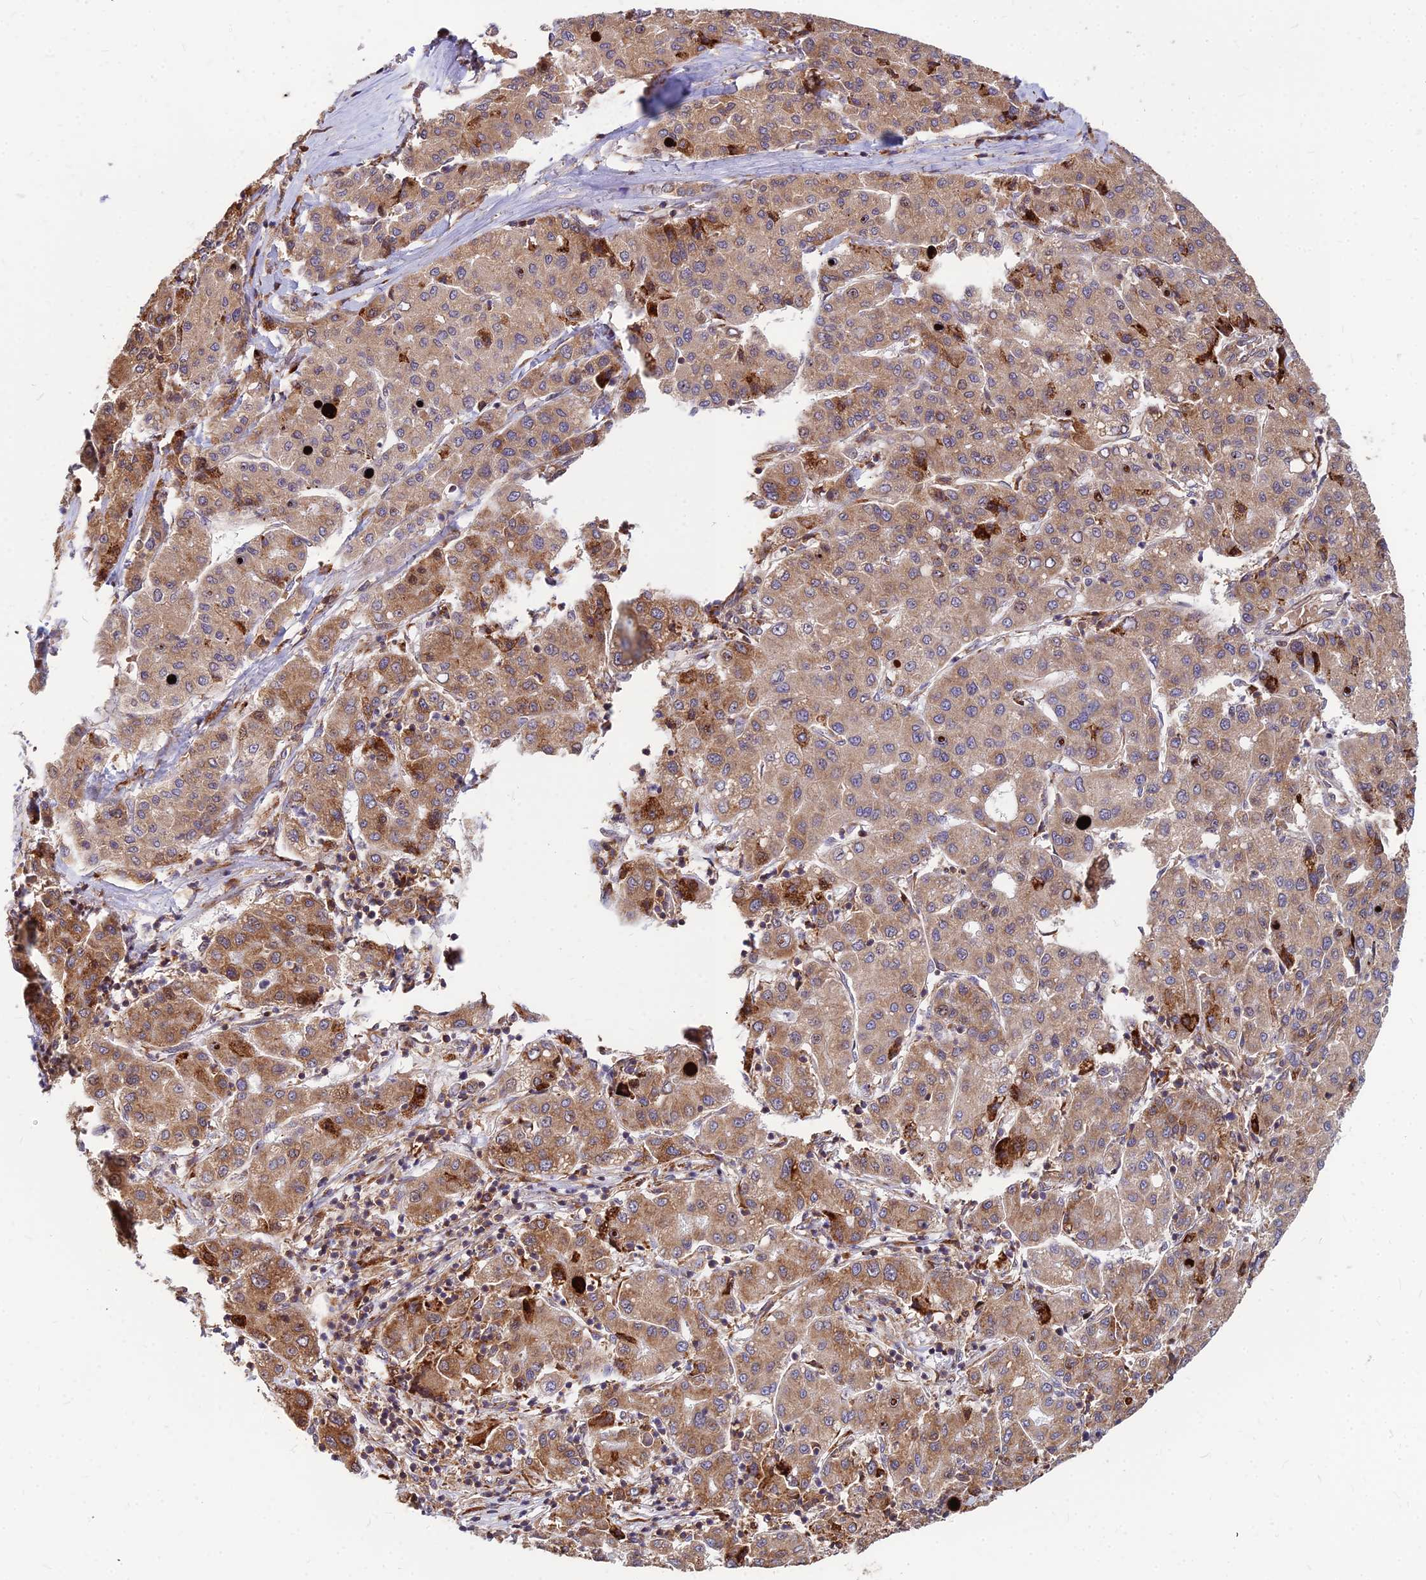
{"staining": {"intensity": "moderate", "quantity": ">75%", "location": "cytoplasmic/membranous"}, "tissue": "liver cancer", "cell_type": "Tumor cells", "image_type": "cancer", "snomed": [{"axis": "morphology", "description": "Carcinoma, Hepatocellular, NOS"}, {"axis": "topography", "description": "Liver"}], "caption": "IHC of hepatocellular carcinoma (liver) reveals medium levels of moderate cytoplasmic/membranous positivity in approximately >75% of tumor cells. The protein is shown in brown color, while the nuclei are stained blue.", "gene": "CCT6B", "patient": {"sex": "male", "age": 65}}